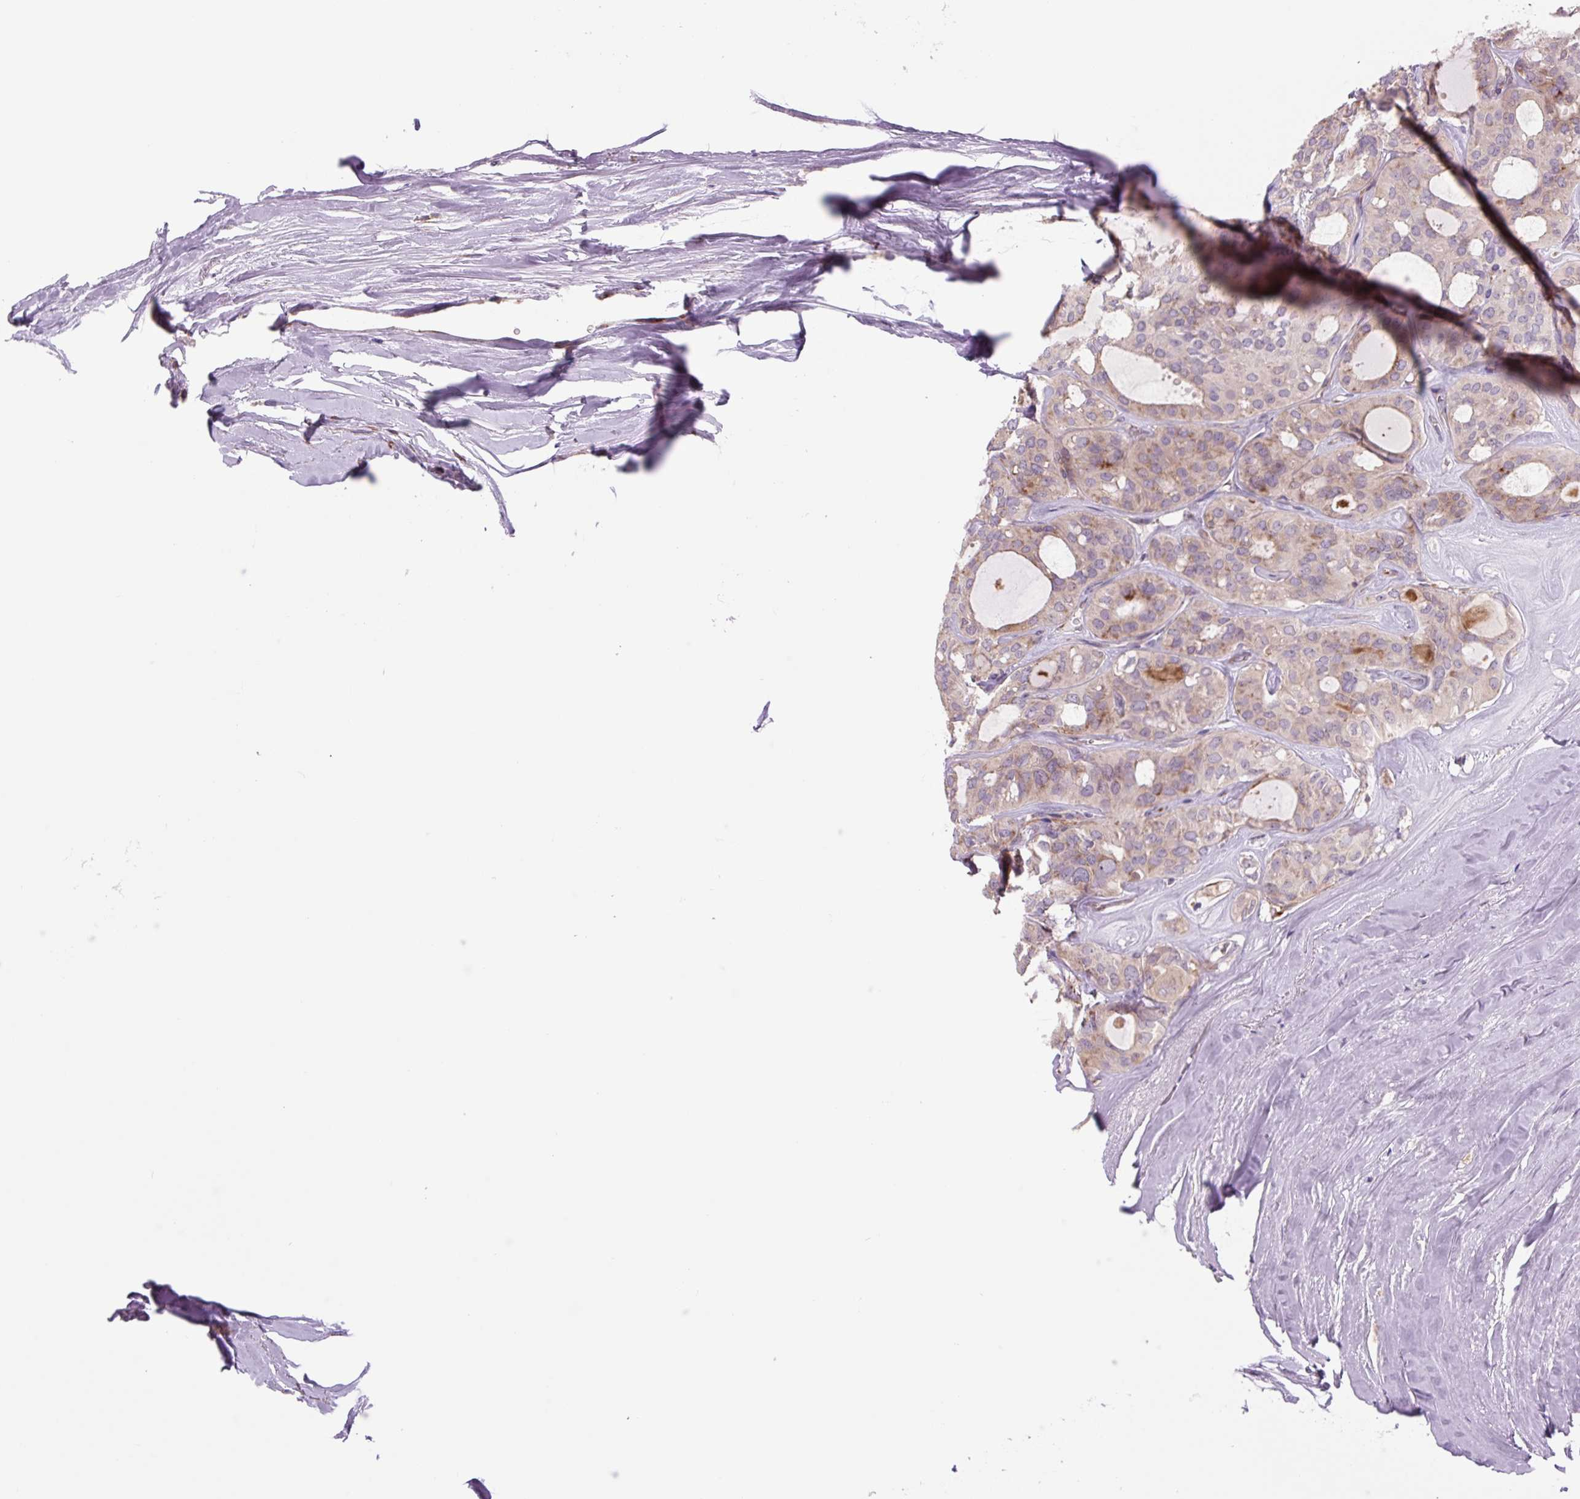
{"staining": {"intensity": "moderate", "quantity": "<25%", "location": "cytoplasmic/membranous"}, "tissue": "thyroid cancer", "cell_type": "Tumor cells", "image_type": "cancer", "snomed": [{"axis": "morphology", "description": "Follicular adenoma carcinoma, NOS"}, {"axis": "topography", "description": "Thyroid gland"}], "caption": "Immunohistochemistry of human thyroid cancer exhibits low levels of moderate cytoplasmic/membranous expression in approximately <25% of tumor cells.", "gene": "PLA2G4A", "patient": {"sex": "male", "age": 75}}